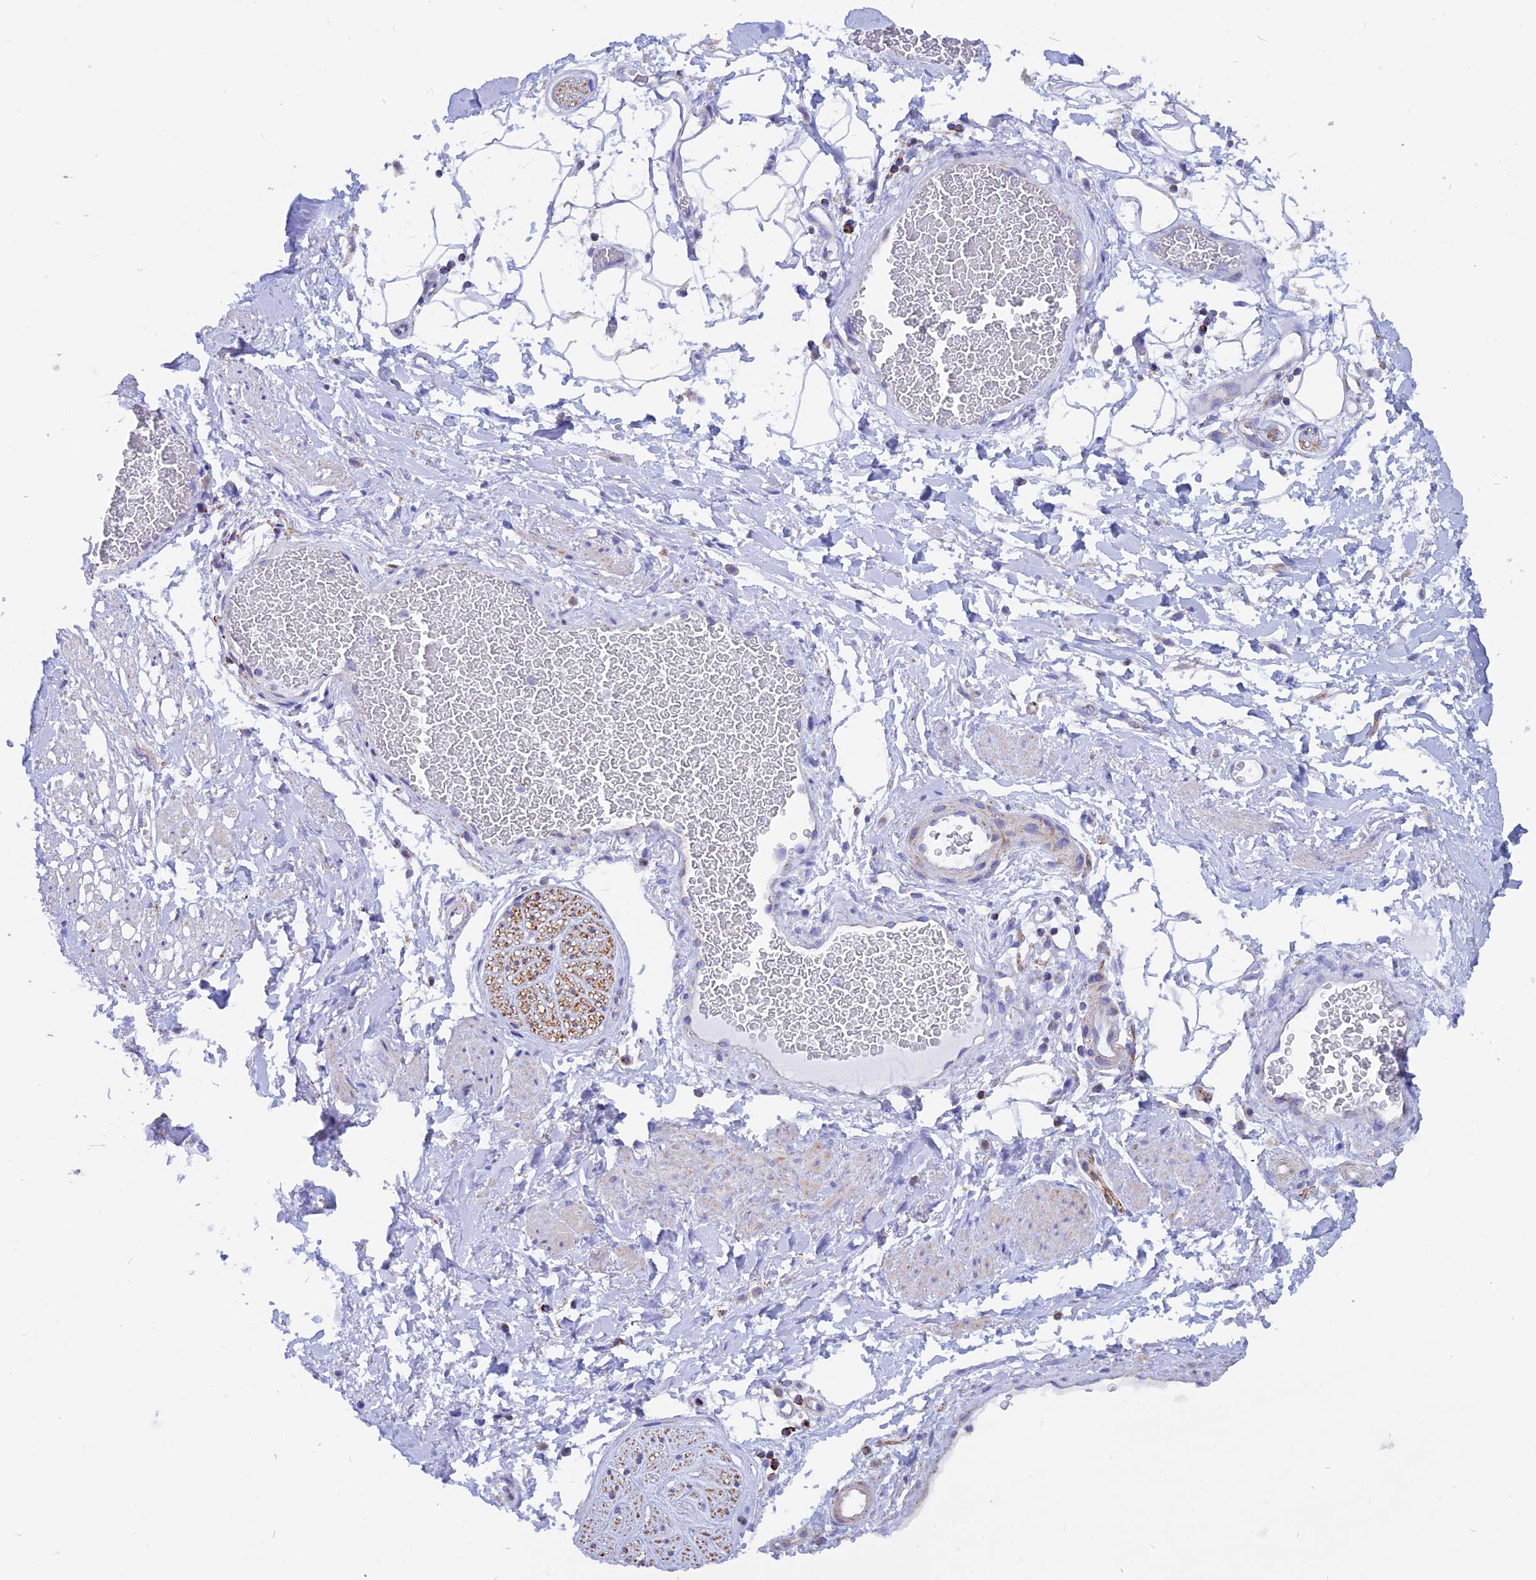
{"staining": {"intensity": "negative", "quantity": "none", "location": "none"}, "tissue": "adipose tissue", "cell_type": "Adipocytes", "image_type": "normal", "snomed": [{"axis": "morphology", "description": "Normal tissue, NOS"}, {"axis": "morphology", "description": "Adenocarcinoma, NOS"}, {"axis": "topography", "description": "Rectum"}, {"axis": "topography", "description": "Vagina"}, {"axis": "topography", "description": "Peripheral nerve tissue"}], "caption": "This image is of normal adipose tissue stained with IHC to label a protein in brown with the nuclei are counter-stained blue. There is no staining in adipocytes.", "gene": "GCDH", "patient": {"sex": "female", "age": 71}}